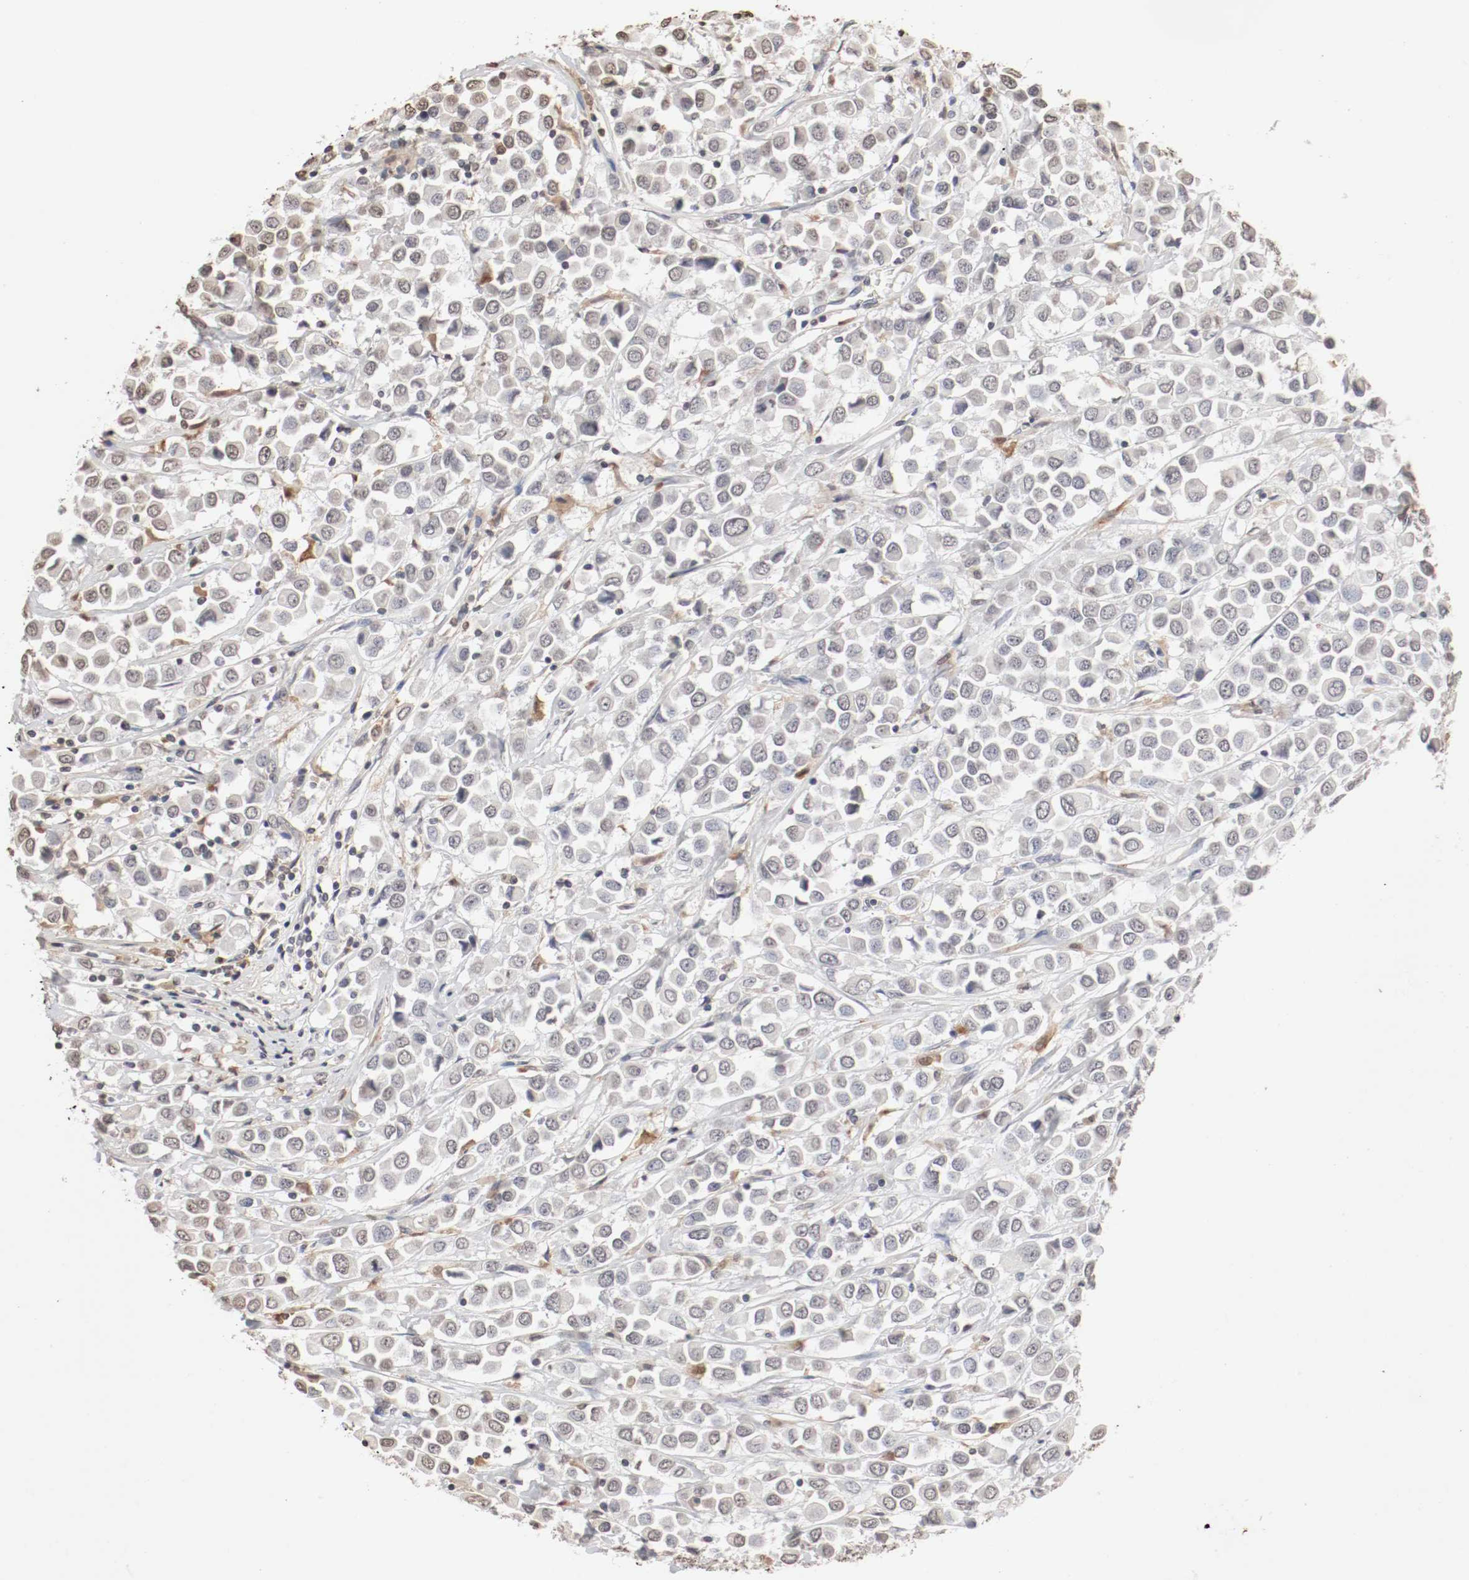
{"staining": {"intensity": "weak", "quantity": "25%-75%", "location": "cytoplasmic/membranous,nuclear"}, "tissue": "breast cancer", "cell_type": "Tumor cells", "image_type": "cancer", "snomed": [{"axis": "morphology", "description": "Duct carcinoma"}, {"axis": "topography", "description": "Breast"}], "caption": "Immunohistochemistry of human infiltrating ductal carcinoma (breast) demonstrates low levels of weak cytoplasmic/membranous and nuclear positivity in approximately 25%-75% of tumor cells. The staining was performed using DAB to visualize the protein expression in brown, while the nuclei were stained in blue with hematoxylin (Magnification: 20x).", "gene": "WASL", "patient": {"sex": "female", "age": 61}}